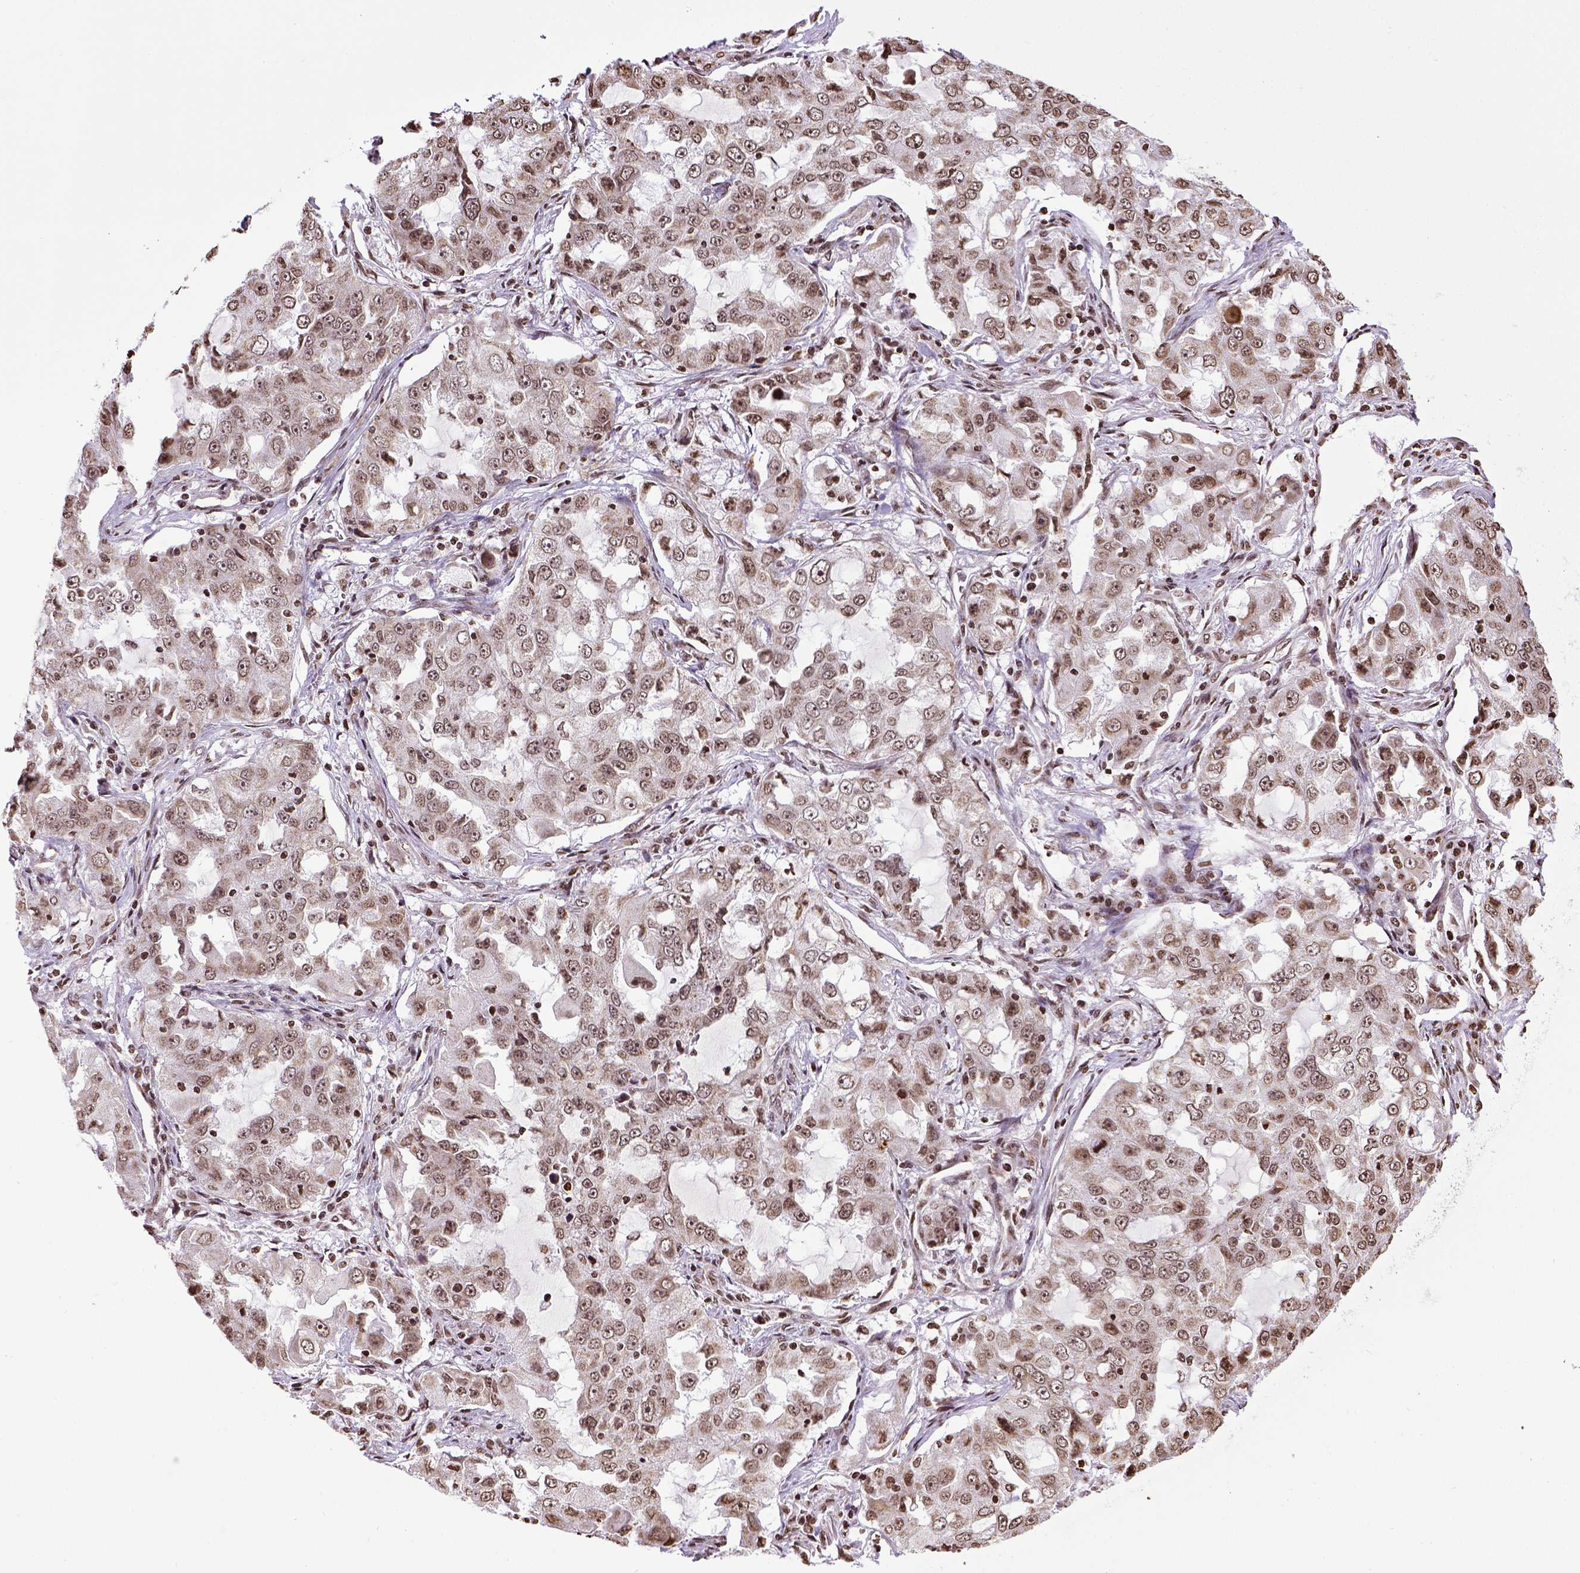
{"staining": {"intensity": "moderate", "quantity": ">75%", "location": "nuclear"}, "tissue": "lung cancer", "cell_type": "Tumor cells", "image_type": "cancer", "snomed": [{"axis": "morphology", "description": "Adenocarcinoma, NOS"}, {"axis": "topography", "description": "Lung"}], "caption": "Human adenocarcinoma (lung) stained for a protein (brown) exhibits moderate nuclear positive positivity in about >75% of tumor cells.", "gene": "ZNF75D", "patient": {"sex": "female", "age": 61}}